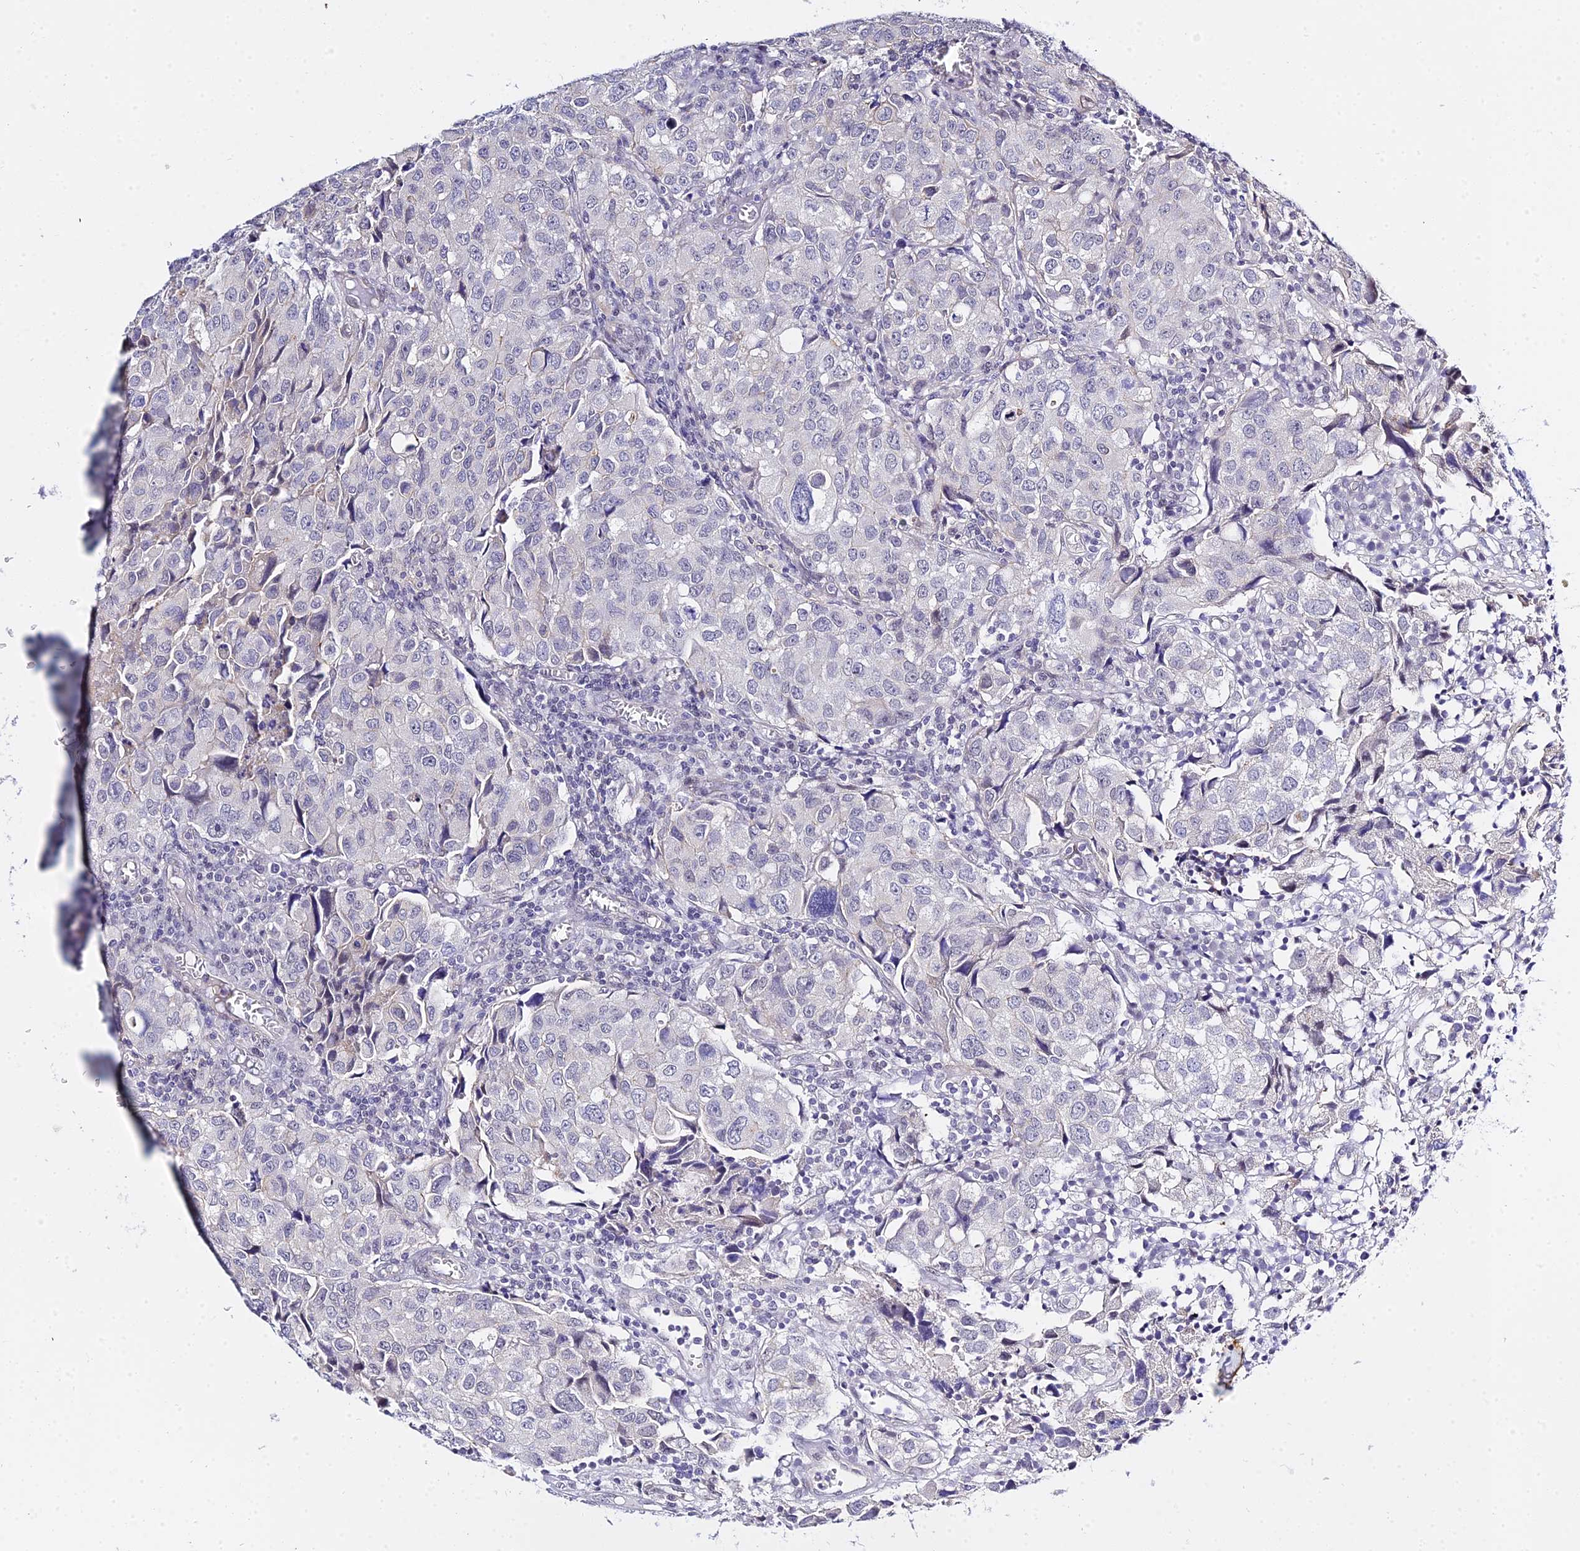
{"staining": {"intensity": "negative", "quantity": "none", "location": "none"}, "tissue": "urothelial cancer", "cell_type": "Tumor cells", "image_type": "cancer", "snomed": [{"axis": "morphology", "description": "Urothelial carcinoma, High grade"}, {"axis": "topography", "description": "Urinary bladder"}], "caption": "This photomicrograph is of urothelial cancer stained with immunohistochemistry (IHC) to label a protein in brown with the nuclei are counter-stained blue. There is no expression in tumor cells. Nuclei are stained in blue.", "gene": "ZNF628", "patient": {"sex": "female", "age": 75}}